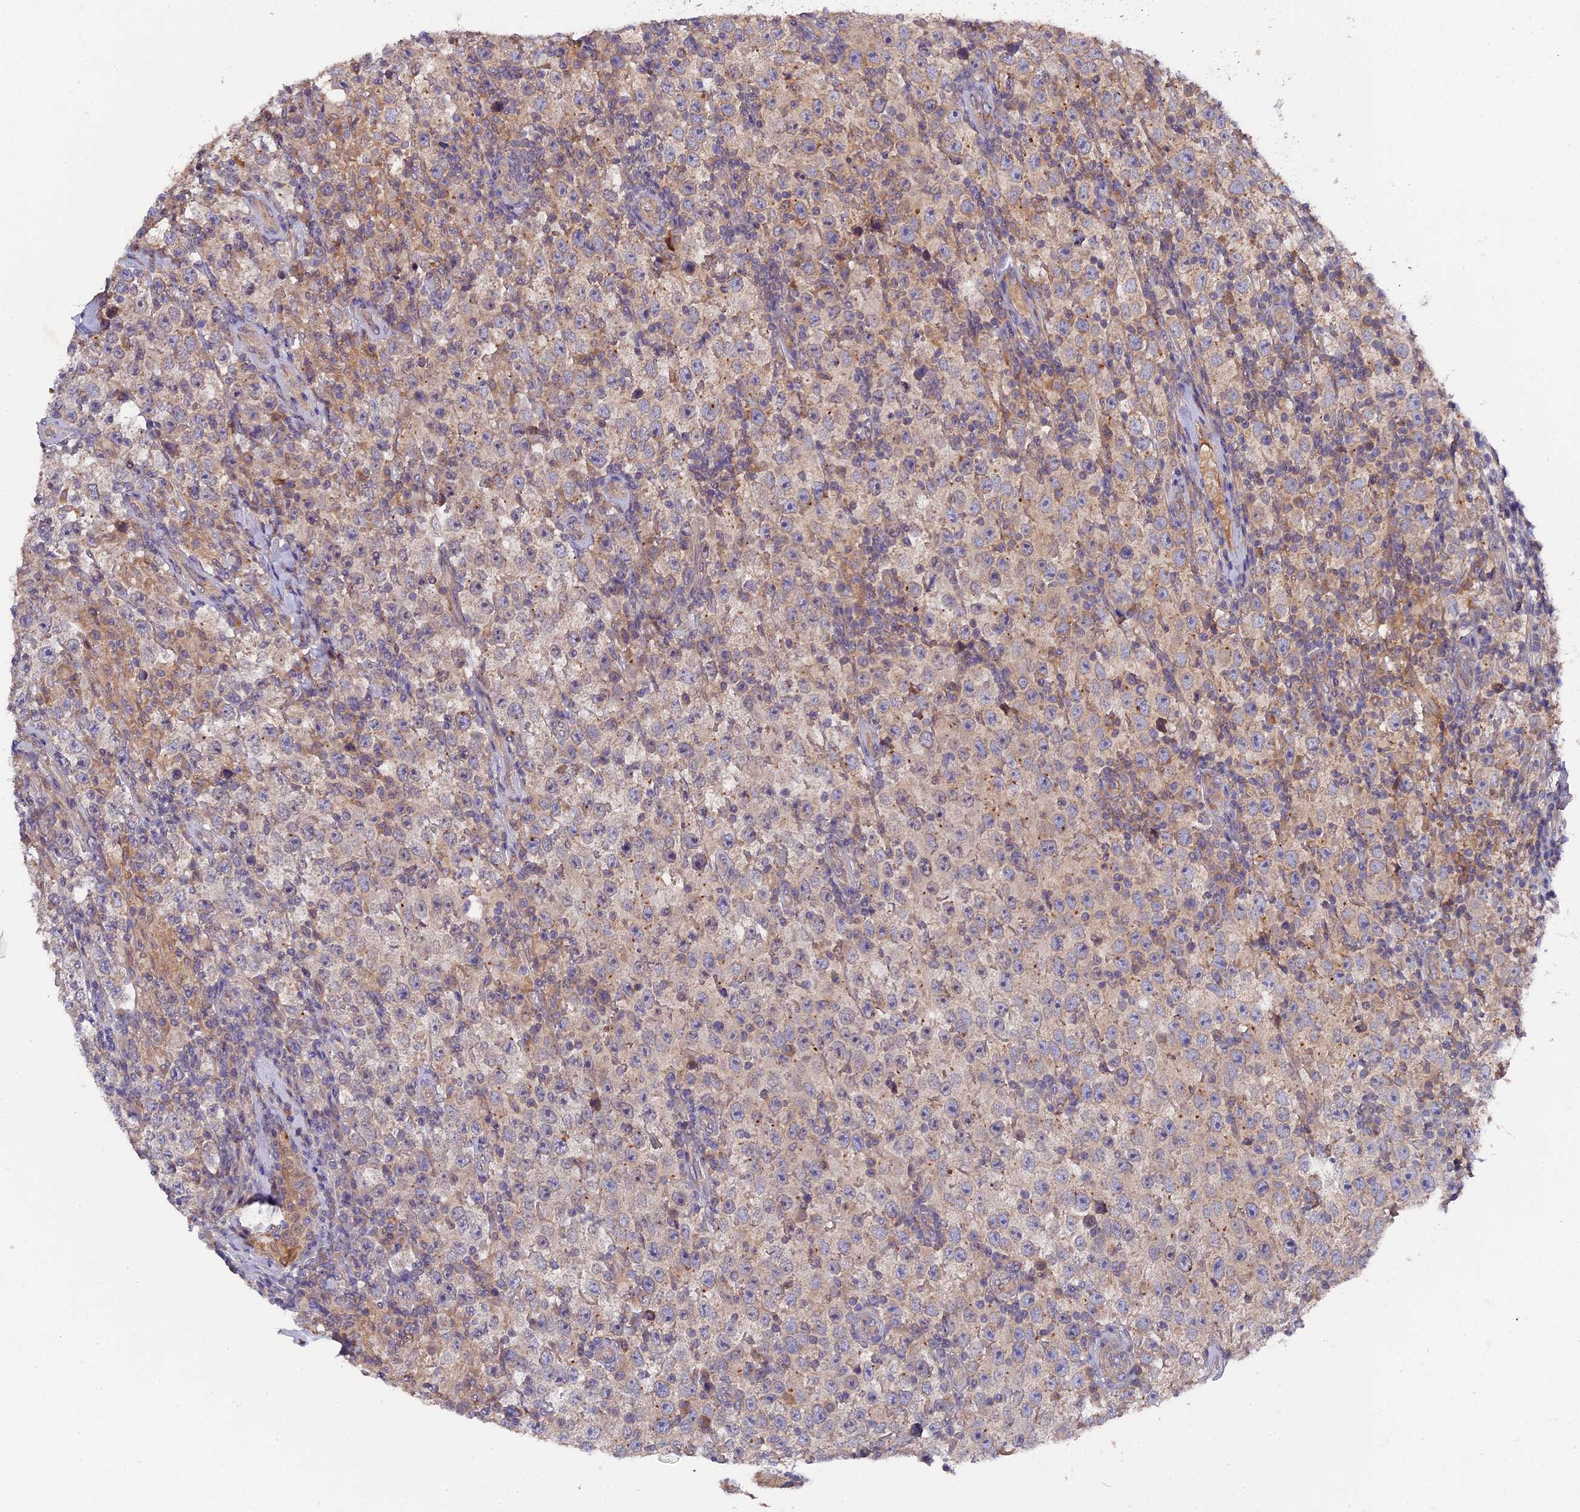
{"staining": {"intensity": "weak", "quantity": "<25%", "location": "cytoplasmic/membranous"}, "tissue": "testis cancer", "cell_type": "Tumor cells", "image_type": "cancer", "snomed": [{"axis": "morphology", "description": "Normal tissue, NOS"}, {"axis": "morphology", "description": "Urothelial carcinoma, High grade"}, {"axis": "morphology", "description": "Seminoma, NOS"}, {"axis": "morphology", "description": "Carcinoma, Embryonal, NOS"}, {"axis": "topography", "description": "Urinary bladder"}, {"axis": "topography", "description": "Testis"}], "caption": "An image of human testis cancer (seminoma) is negative for staining in tumor cells. The staining was performed using DAB (3,3'-diaminobenzidine) to visualize the protein expression in brown, while the nuclei were stained in blue with hematoxylin (Magnification: 20x).", "gene": "ZCCHC2", "patient": {"sex": "male", "age": 41}}